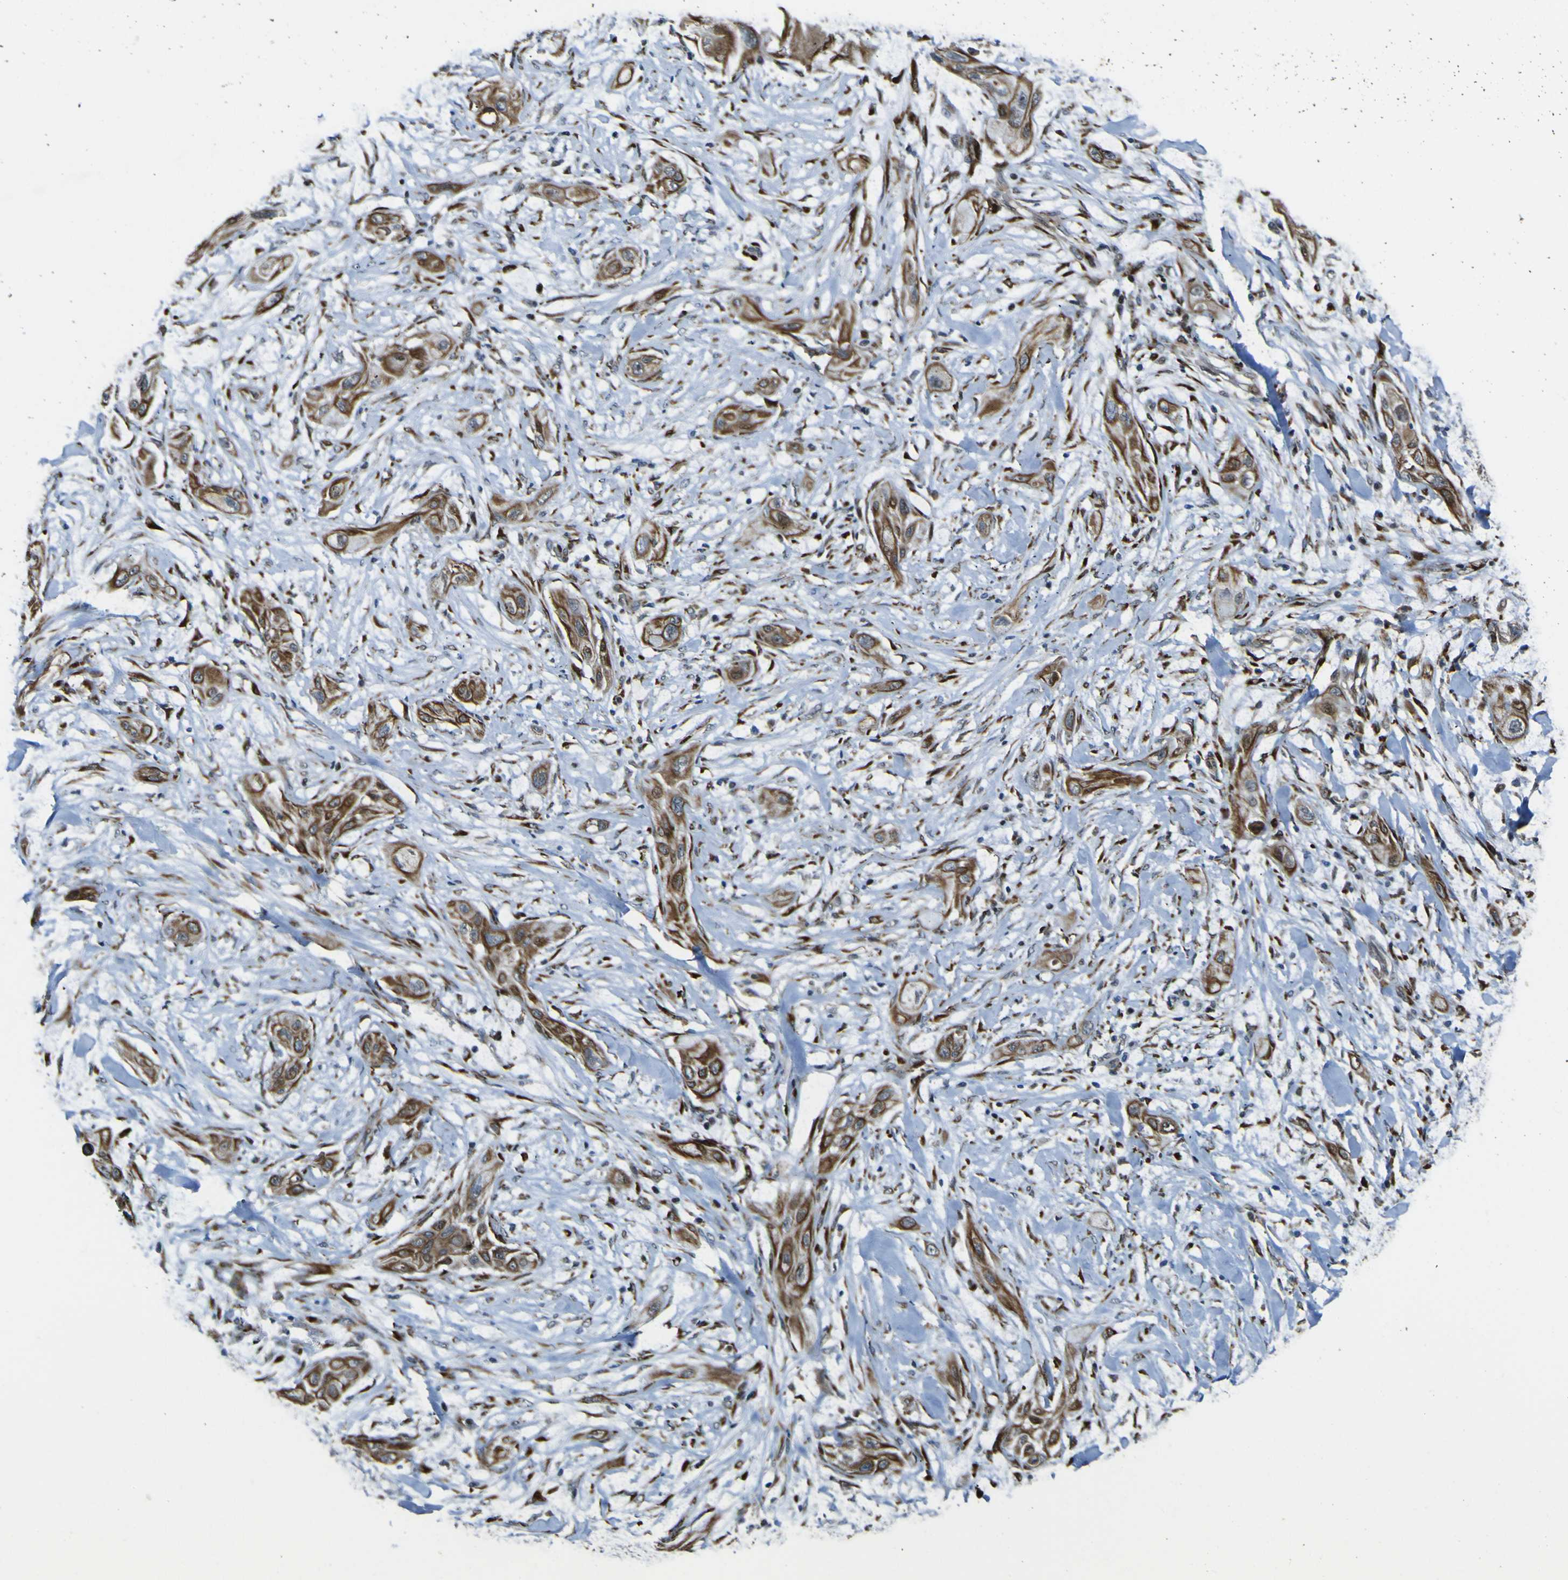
{"staining": {"intensity": "moderate", "quantity": ">75%", "location": "cytoplasmic/membranous"}, "tissue": "lung cancer", "cell_type": "Tumor cells", "image_type": "cancer", "snomed": [{"axis": "morphology", "description": "Squamous cell carcinoma, NOS"}, {"axis": "topography", "description": "Lung"}], "caption": "Immunohistochemistry (IHC) staining of lung cancer (squamous cell carcinoma), which reveals medium levels of moderate cytoplasmic/membranous staining in approximately >75% of tumor cells indicating moderate cytoplasmic/membranous protein expression. The staining was performed using DAB (3,3'-diaminobenzidine) (brown) for protein detection and nuclei were counterstained in hematoxylin (blue).", "gene": "LBHD1", "patient": {"sex": "female", "age": 47}}